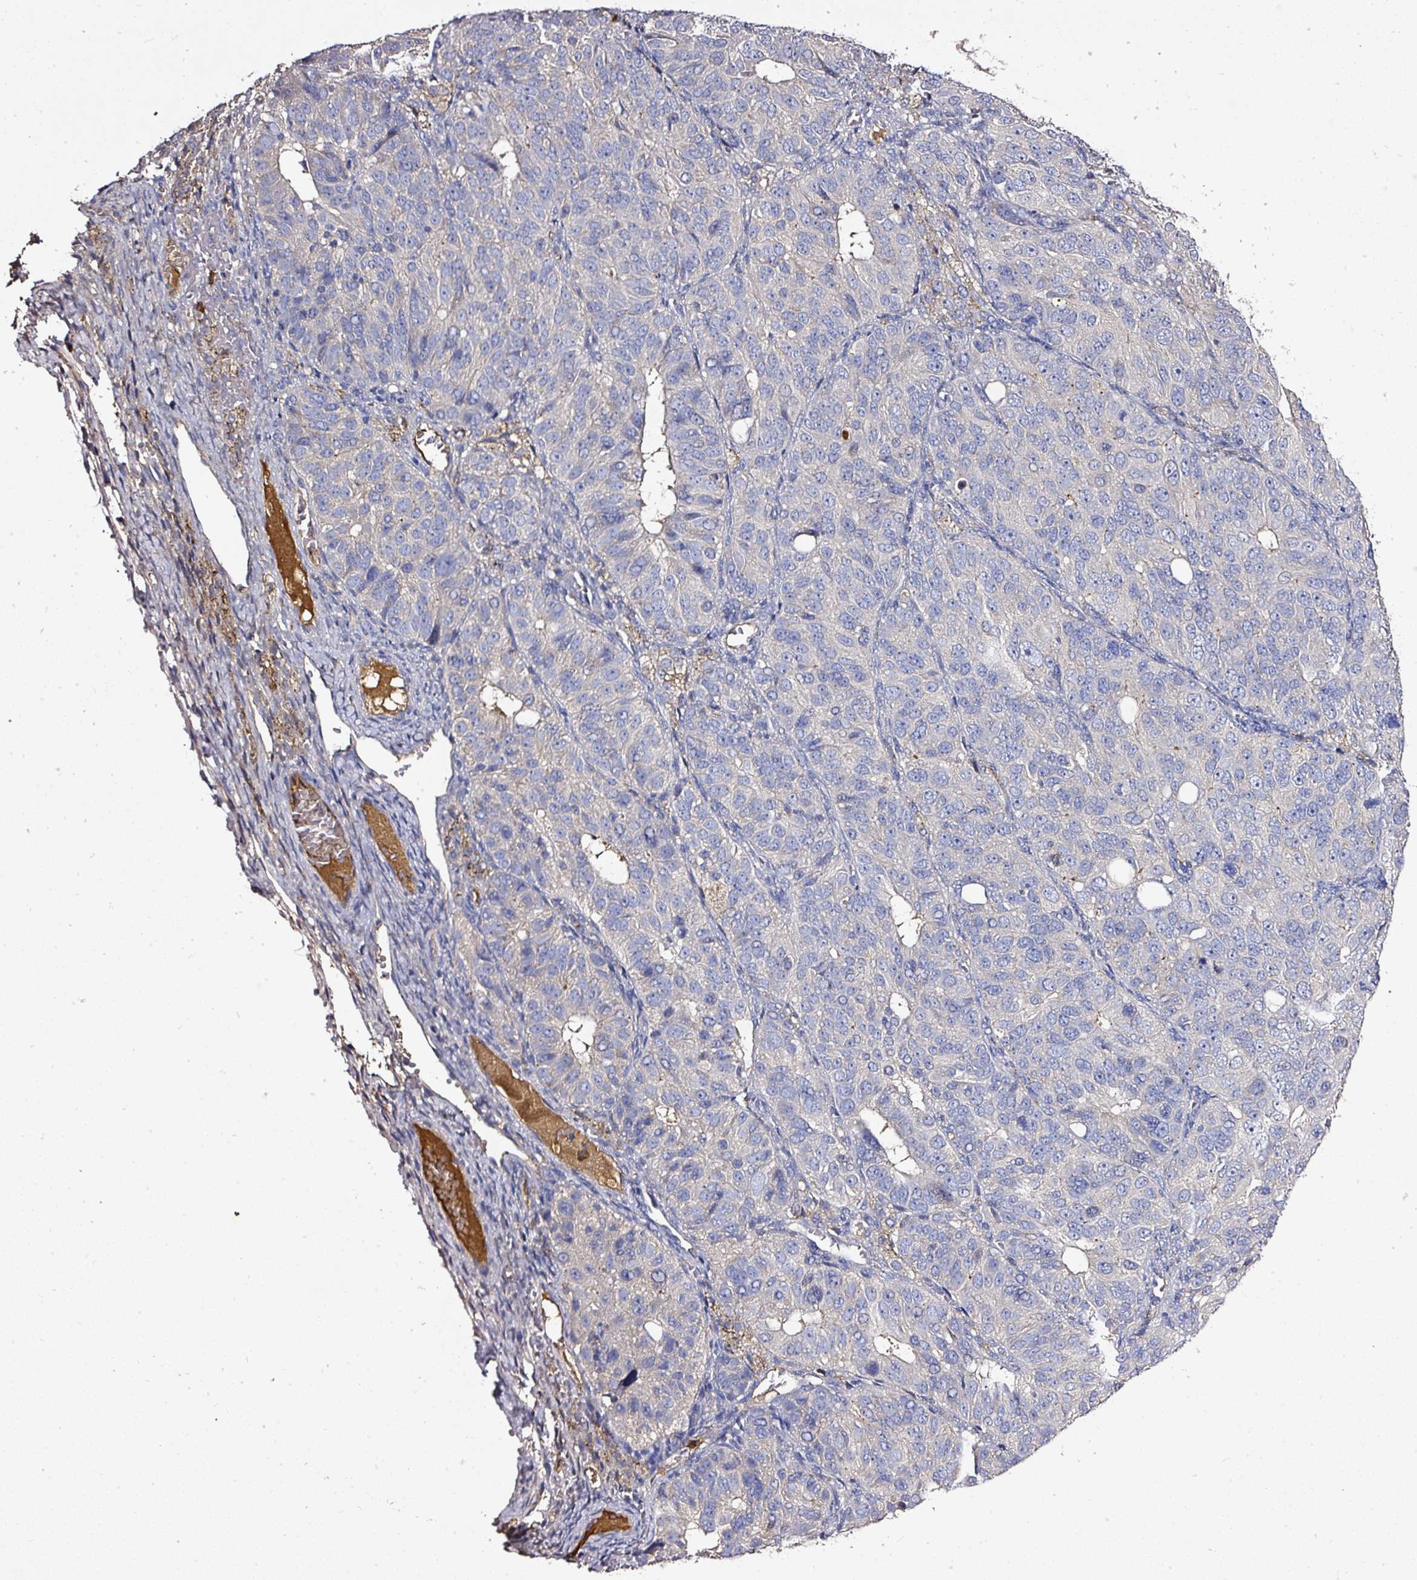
{"staining": {"intensity": "negative", "quantity": "none", "location": "none"}, "tissue": "ovarian cancer", "cell_type": "Tumor cells", "image_type": "cancer", "snomed": [{"axis": "morphology", "description": "Carcinoma, endometroid"}, {"axis": "topography", "description": "Ovary"}], "caption": "This is an IHC histopathology image of ovarian cancer (endometroid carcinoma). There is no staining in tumor cells.", "gene": "CAB39L", "patient": {"sex": "female", "age": 51}}